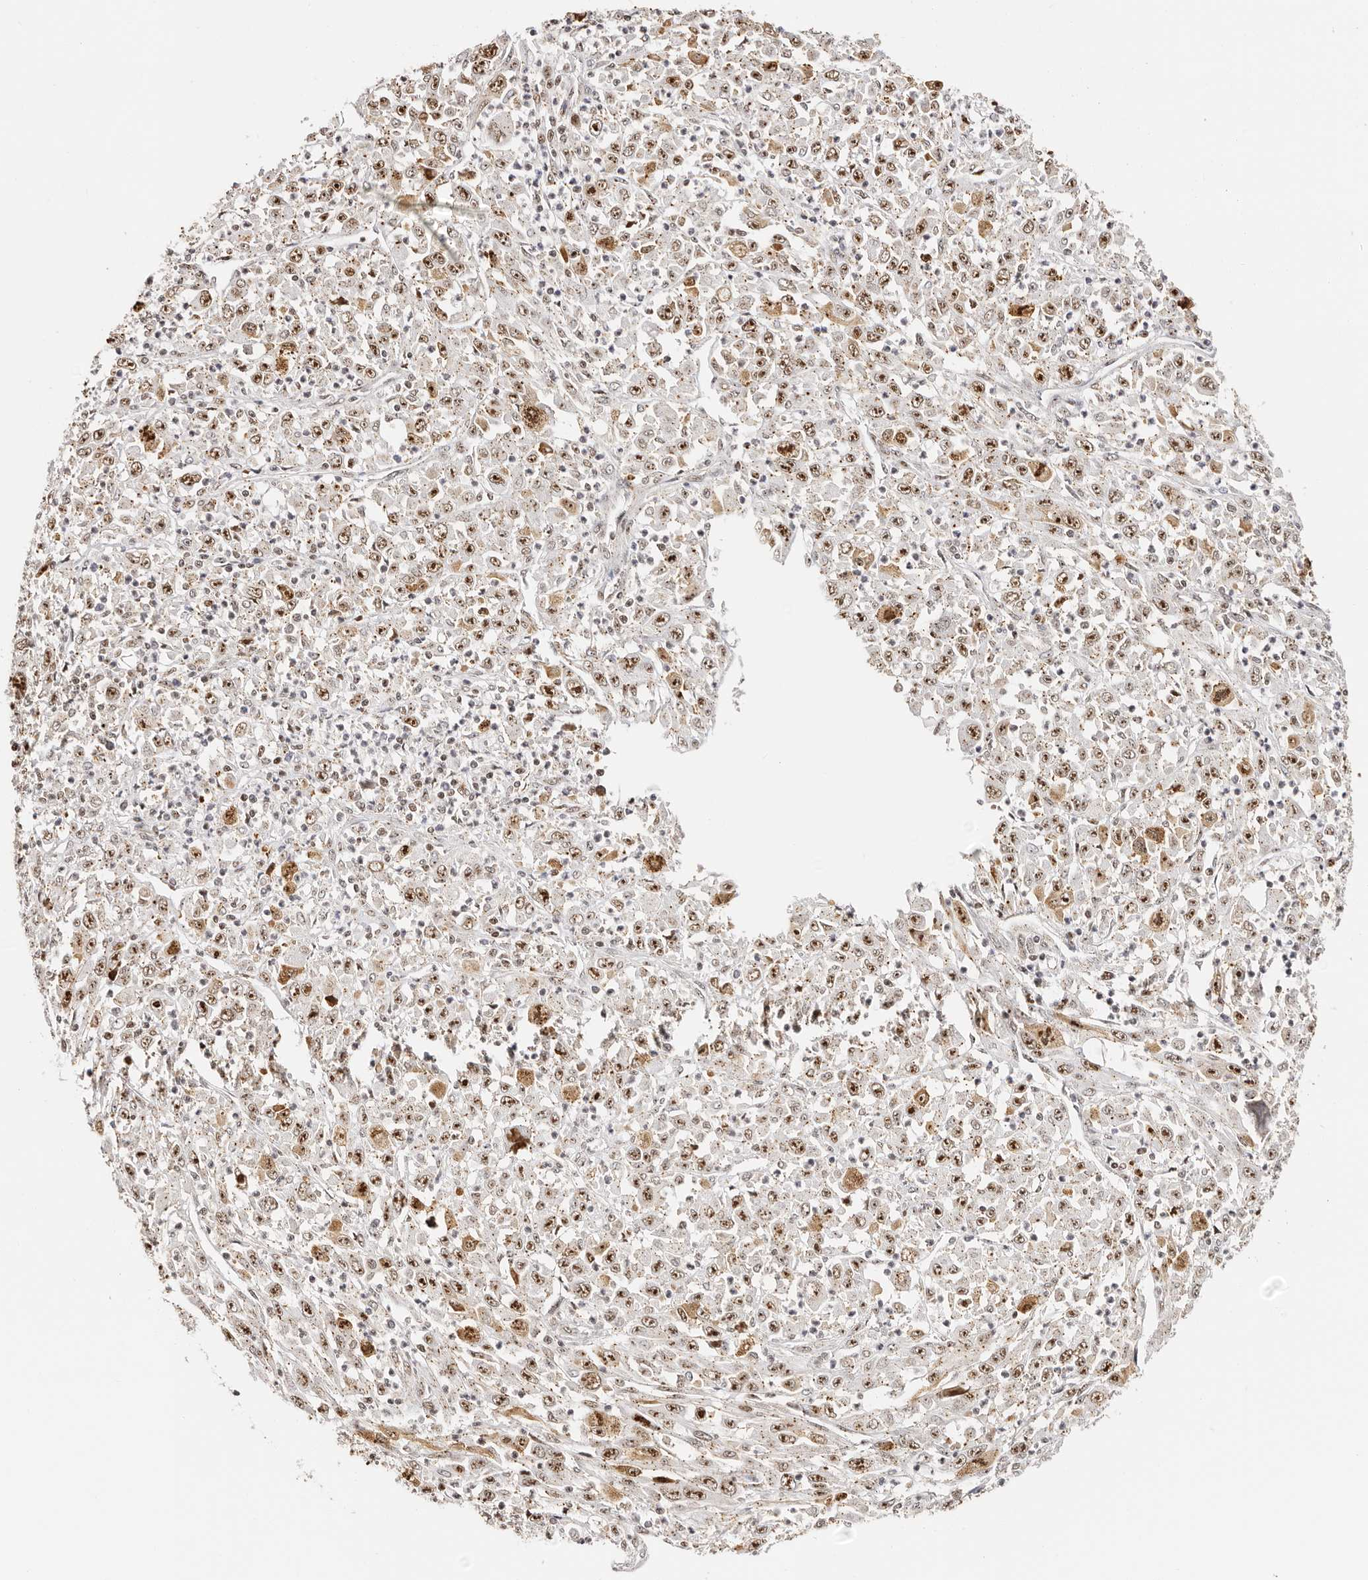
{"staining": {"intensity": "strong", "quantity": "25%-75%", "location": "nuclear"}, "tissue": "melanoma", "cell_type": "Tumor cells", "image_type": "cancer", "snomed": [{"axis": "morphology", "description": "Malignant melanoma, Metastatic site"}, {"axis": "topography", "description": "Skin"}], "caption": "Human melanoma stained with a protein marker shows strong staining in tumor cells.", "gene": "IQGAP3", "patient": {"sex": "female", "age": 56}}